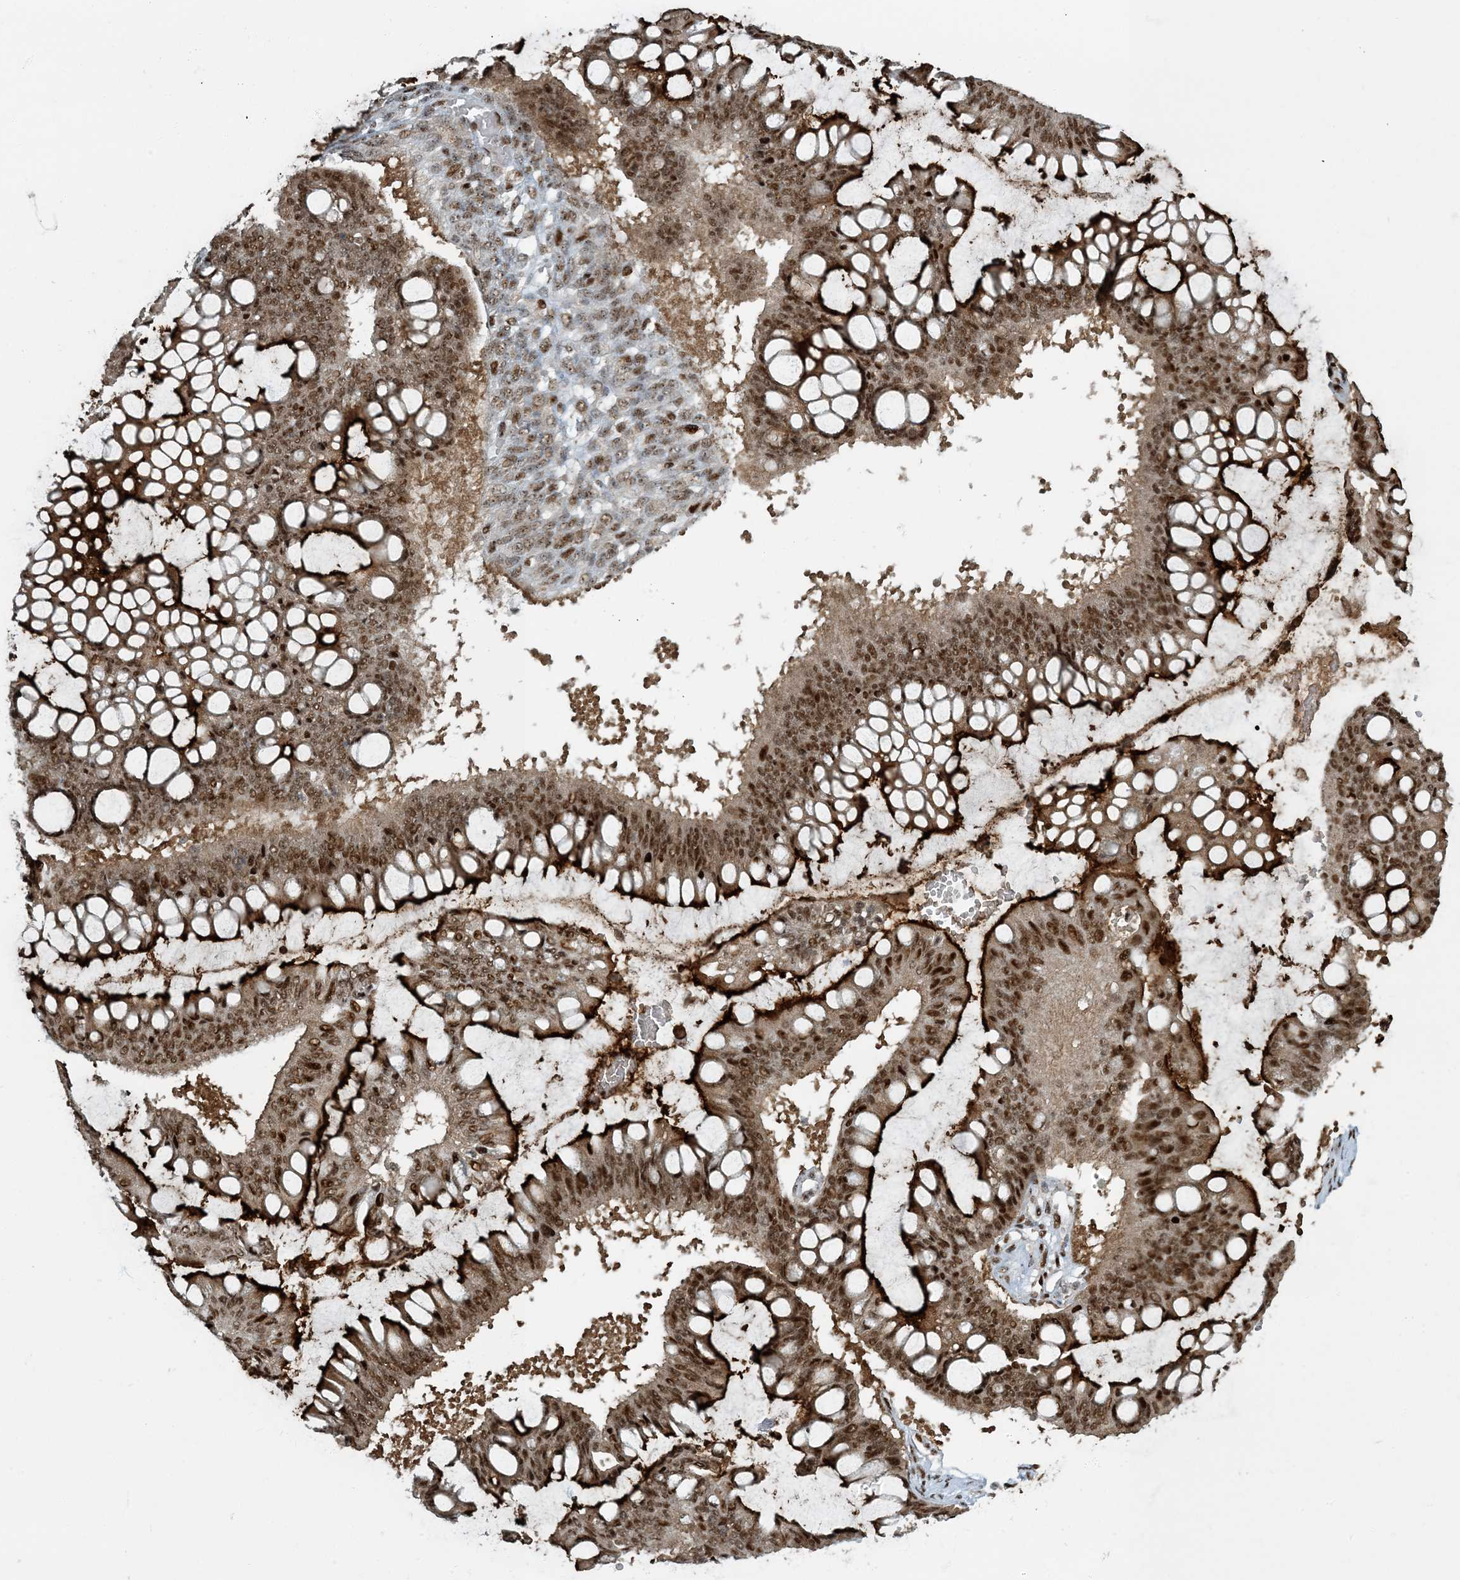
{"staining": {"intensity": "strong", "quantity": ">75%", "location": "cytoplasmic/membranous,nuclear"}, "tissue": "ovarian cancer", "cell_type": "Tumor cells", "image_type": "cancer", "snomed": [{"axis": "morphology", "description": "Cystadenocarcinoma, mucinous, NOS"}, {"axis": "topography", "description": "Ovary"}], "caption": "About >75% of tumor cells in human mucinous cystadenocarcinoma (ovarian) exhibit strong cytoplasmic/membranous and nuclear protein positivity as visualized by brown immunohistochemical staining.", "gene": "MBD1", "patient": {"sex": "female", "age": 73}}